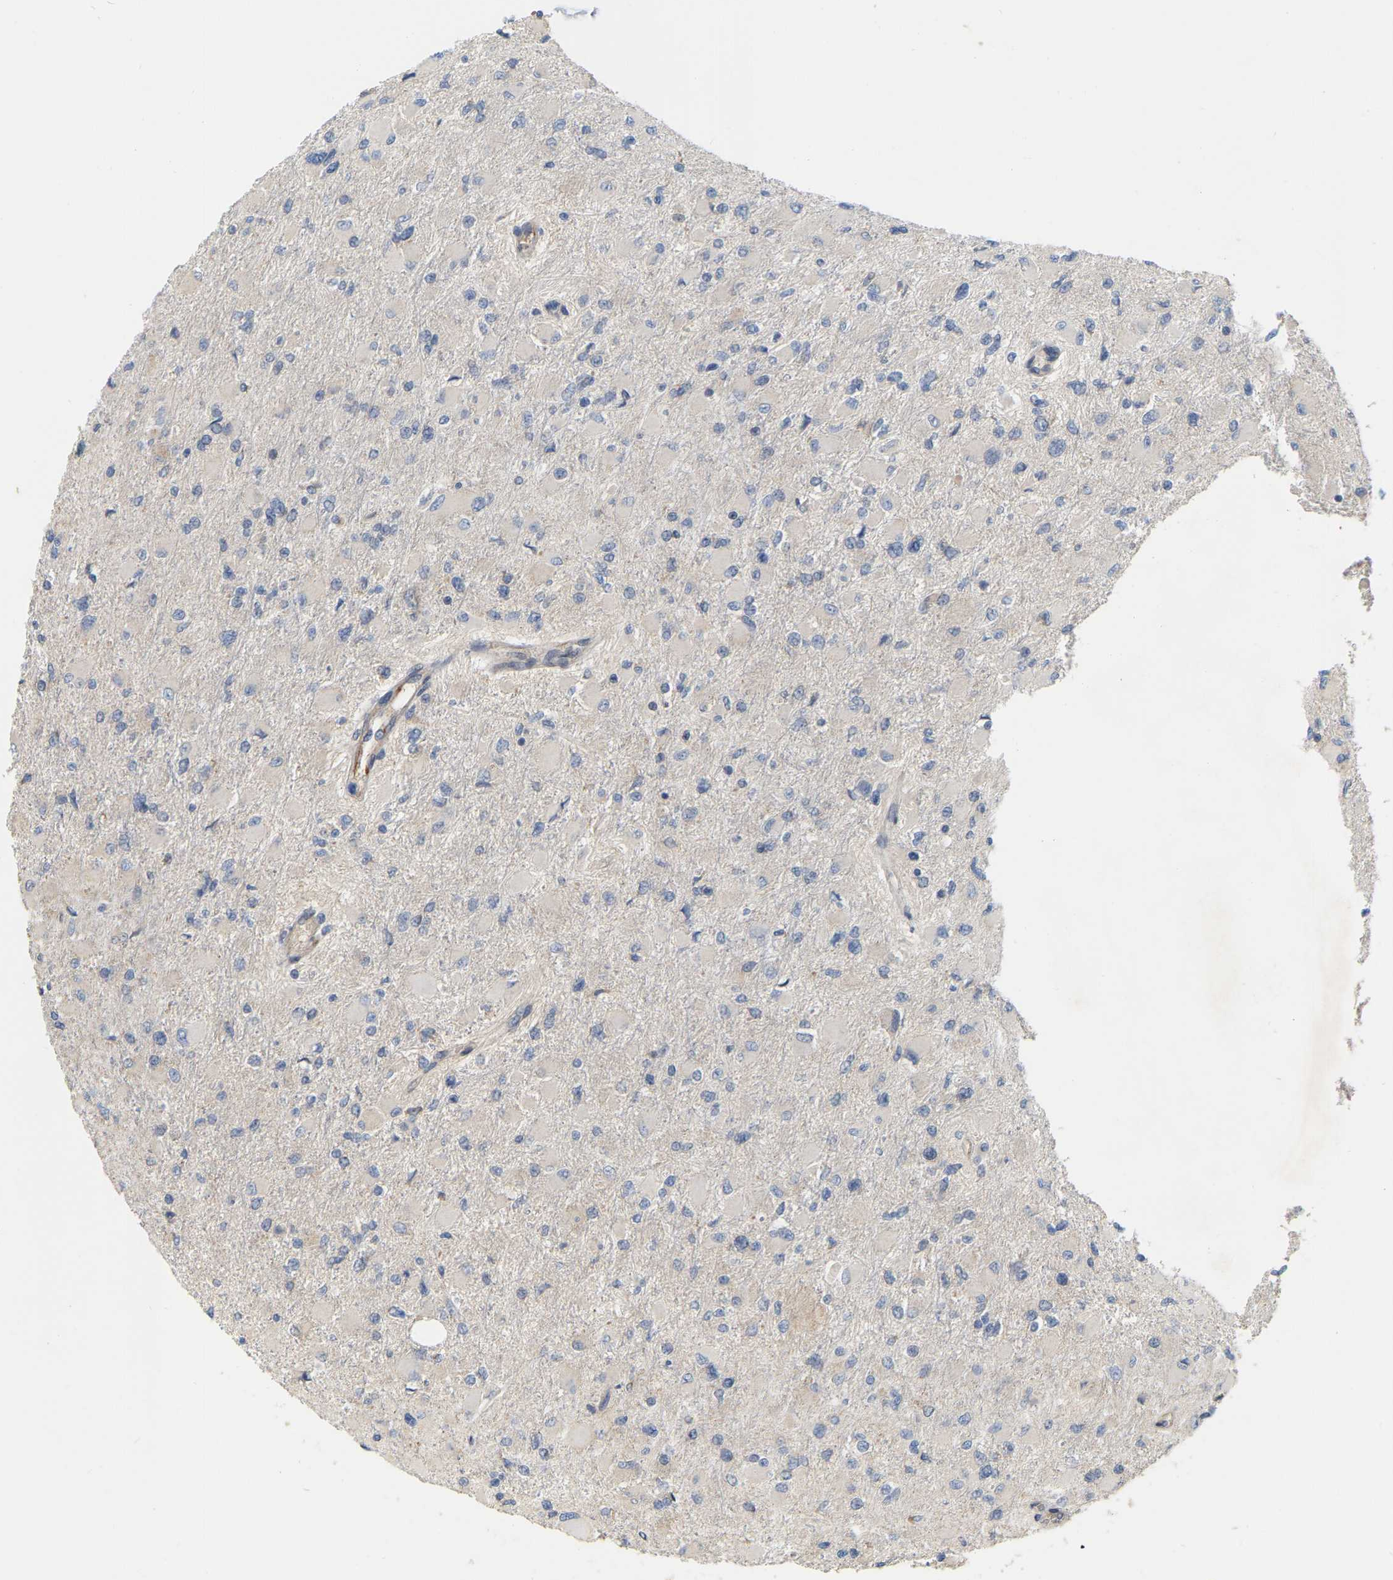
{"staining": {"intensity": "negative", "quantity": "none", "location": "none"}, "tissue": "glioma", "cell_type": "Tumor cells", "image_type": "cancer", "snomed": [{"axis": "morphology", "description": "Glioma, malignant, High grade"}, {"axis": "topography", "description": "Cerebral cortex"}], "caption": "The photomicrograph displays no significant positivity in tumor cells of malignant glioma (high-grade).", "gene": "SSH1", "patient": {"sex": "female", "age": 36}}